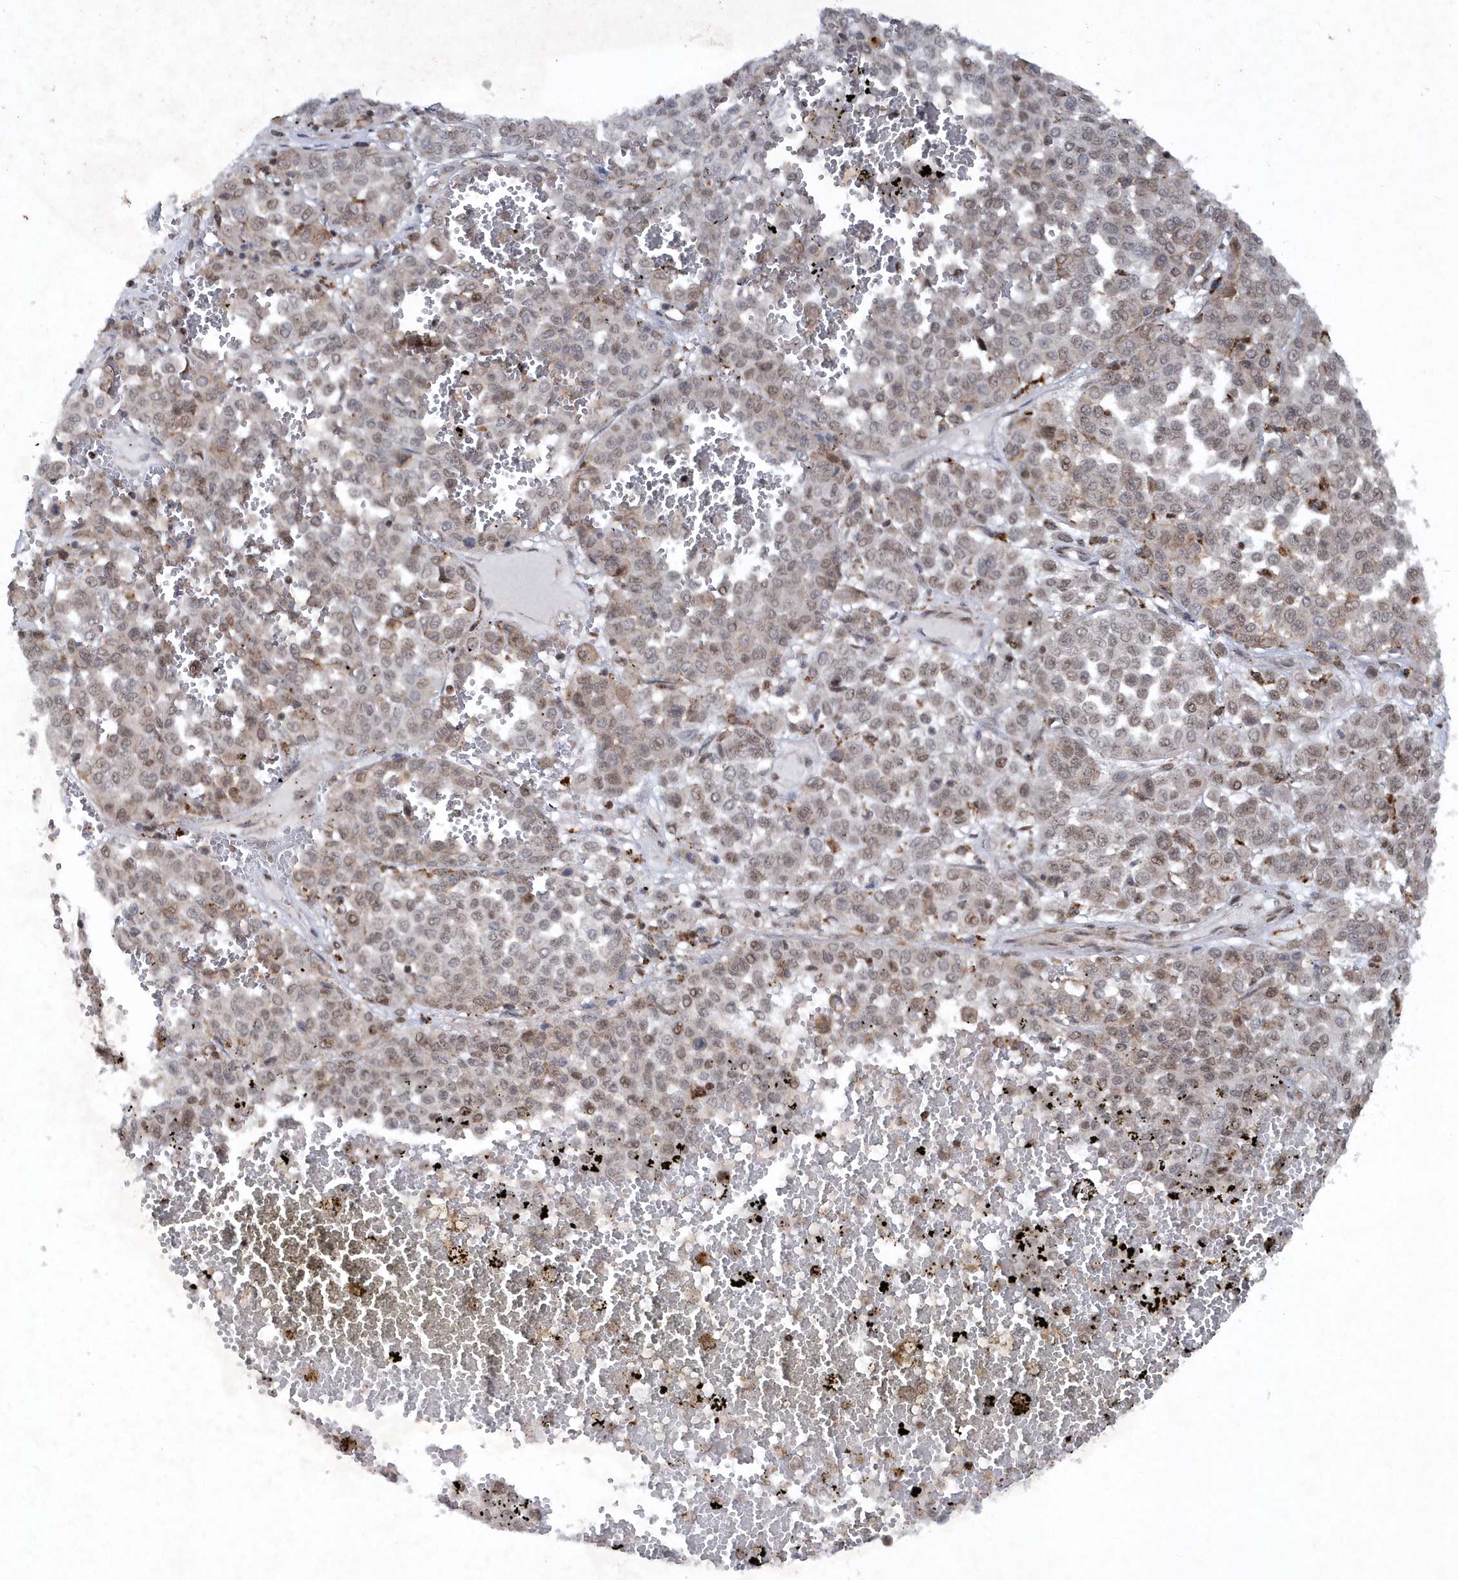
{"staining": {"intensity": "weak", "quantity": "<25%", "location": "nuclear"}, "tissue": "melanoma", "cell_type": "Tumor cells", "image_type": "cancer", "snomed": [{"axis": "morphology", "description": "Malignant melanoma, Metastatic site"}, {"axis": "topography", "description": "Pancreas"}], "caption": "An image of melanoma stained for a protein demonstrates no brown staining in tumor cells.", "gene": "SOWAHB", "patient": {"sex": "female", "age": 30}}